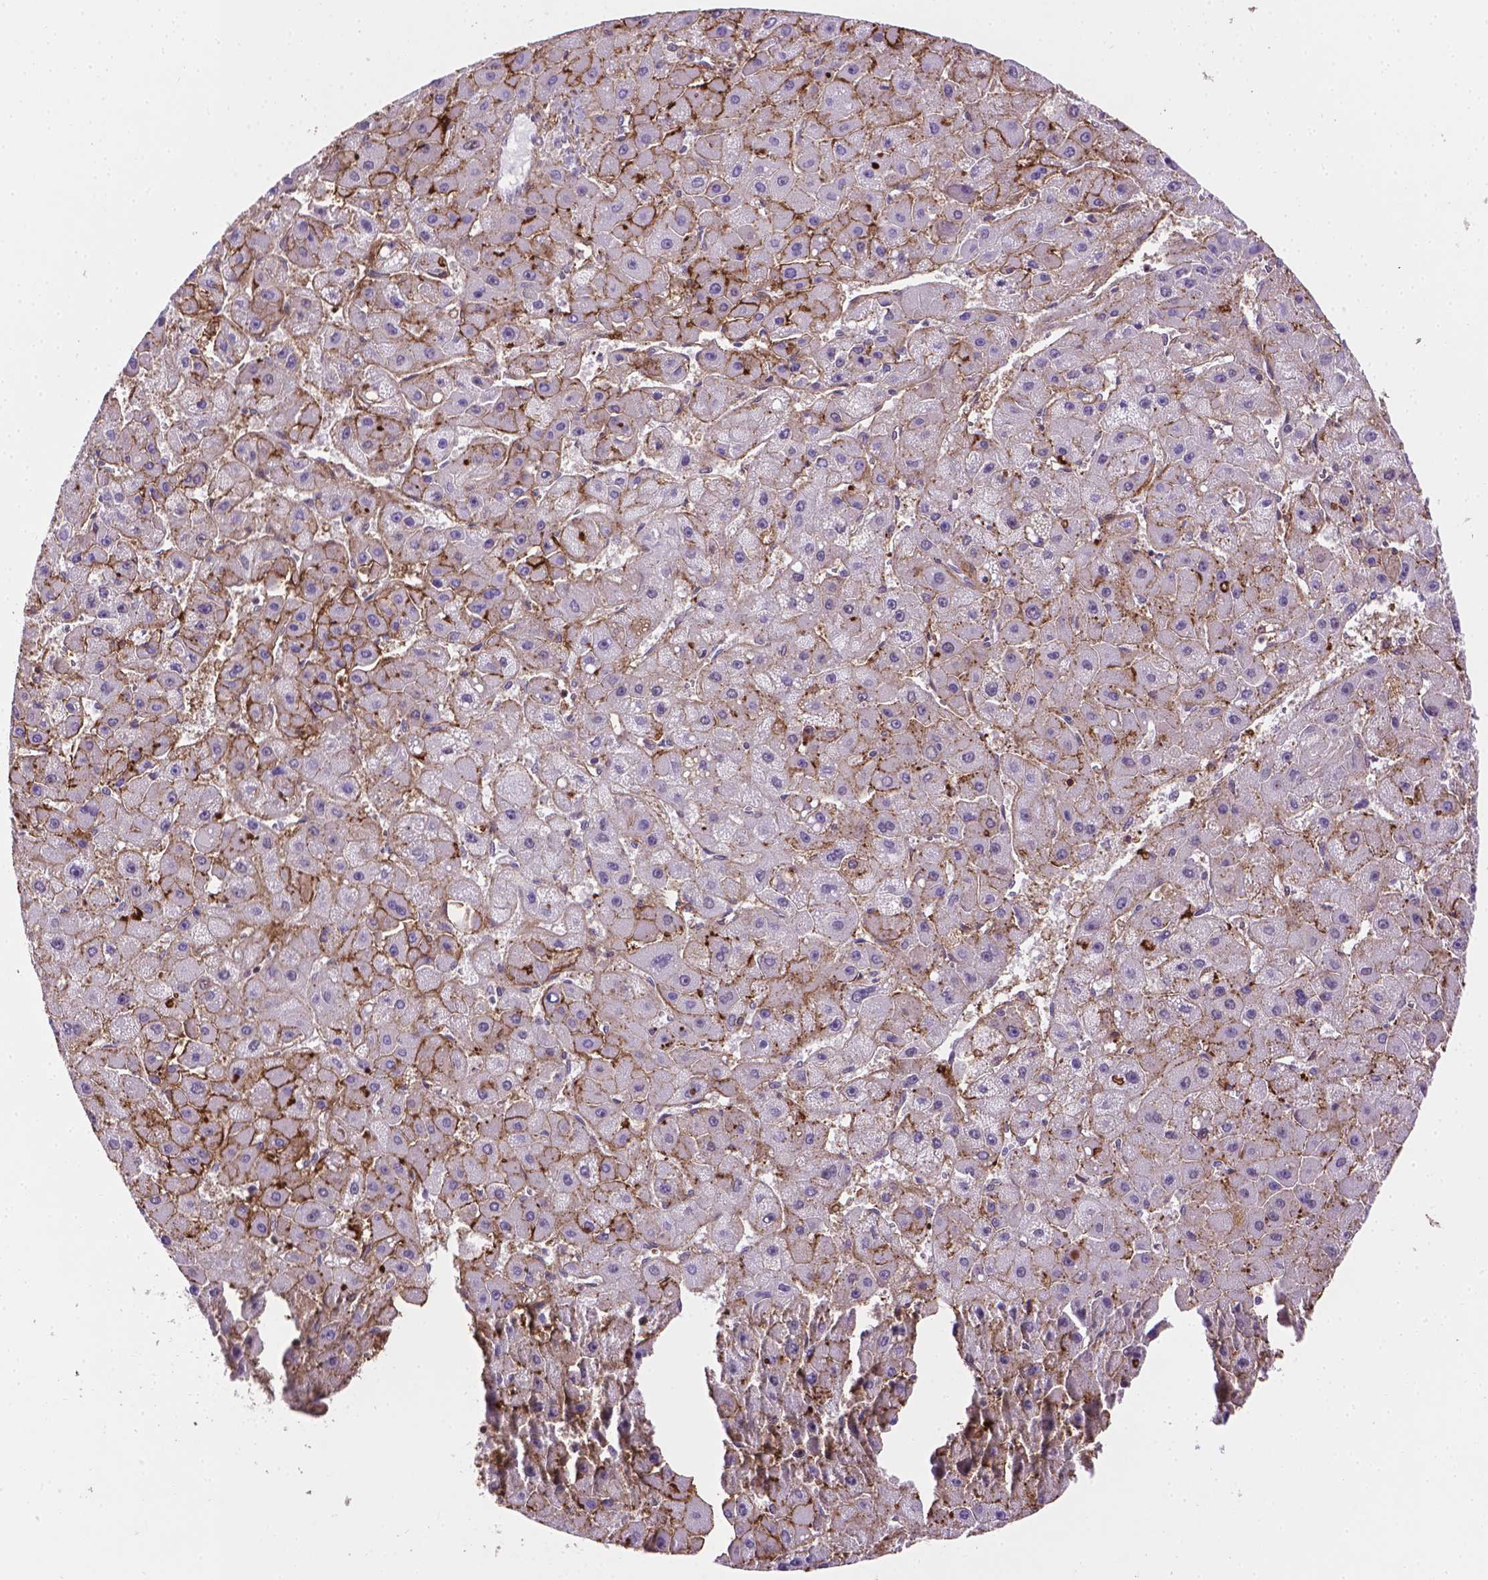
{"staining": {"intensity": "moderate", "quantity": "<25%", "location": "cytoplasmic/membranous"}, "tissue": "liver cancer", "cell_type": "Tumor cells", "image_type": "cancer", "snomed": [{"axis": "morphology", "description": "Carcinoma, Hepatocellular, NOS"}, {"axis": "topography", "description": "Liver"}], "caption": "Immunohistochemistry (DAB (3,3'-diaminobenzidine)) staining of liver cancer demonstrates moderate cytoplasmic/membranous protein positivity in about <25% of tumor cells. (Brightfield microscopy of DAB IHC at high magnification).", "gene": "ACAD10", "patient": {"sex": "female", "age": 25}}